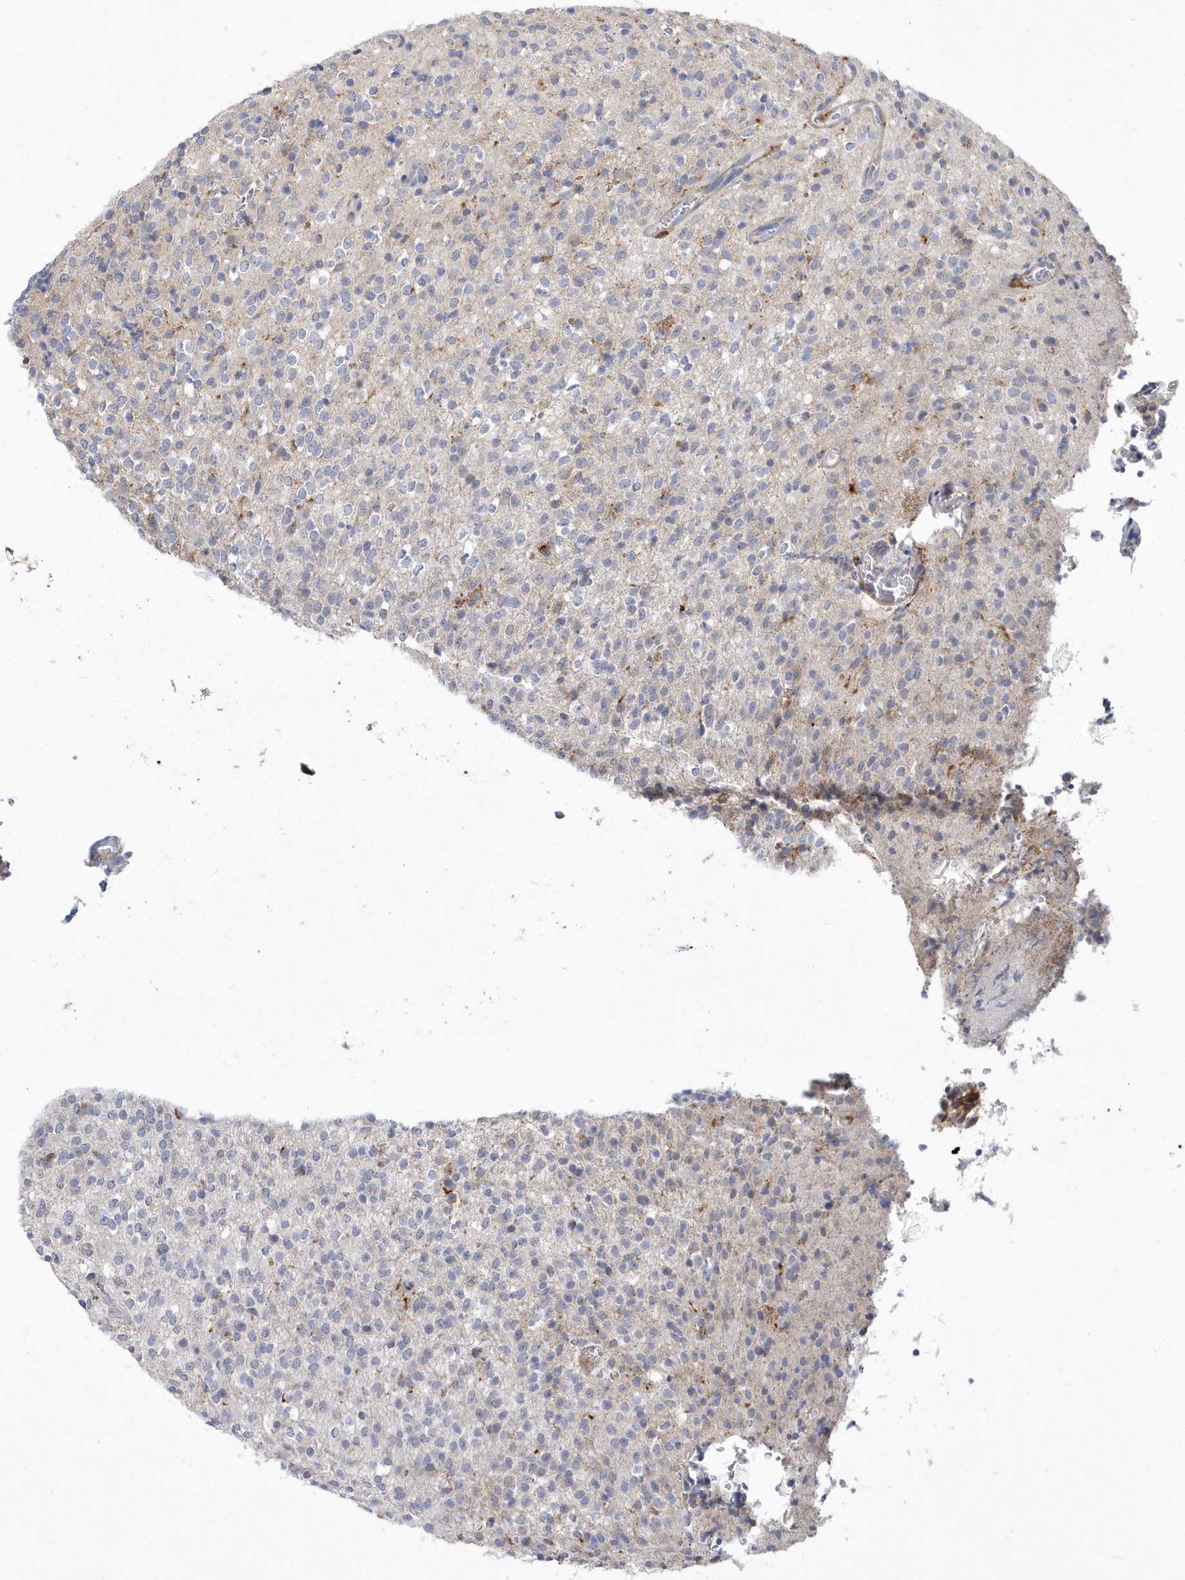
{"staining": {"intensity": "negative", "quantity": "none", "location": "none"}, "tissue": "glioma", "cell_type": "Tumor cells", "image_type": "cancer", "snomed": [{"axis": "morphology", "description": "Glioma, malignant, High grade"}, {"axis": "topography", "description": "Brain"}], "caption": "Human malignant glioma (high-grade) stained for a protein using IHC reveals no positivity in tumor cells.", "gene": "TSPEAR", "patient": {"sex": "male", "age": 34}}